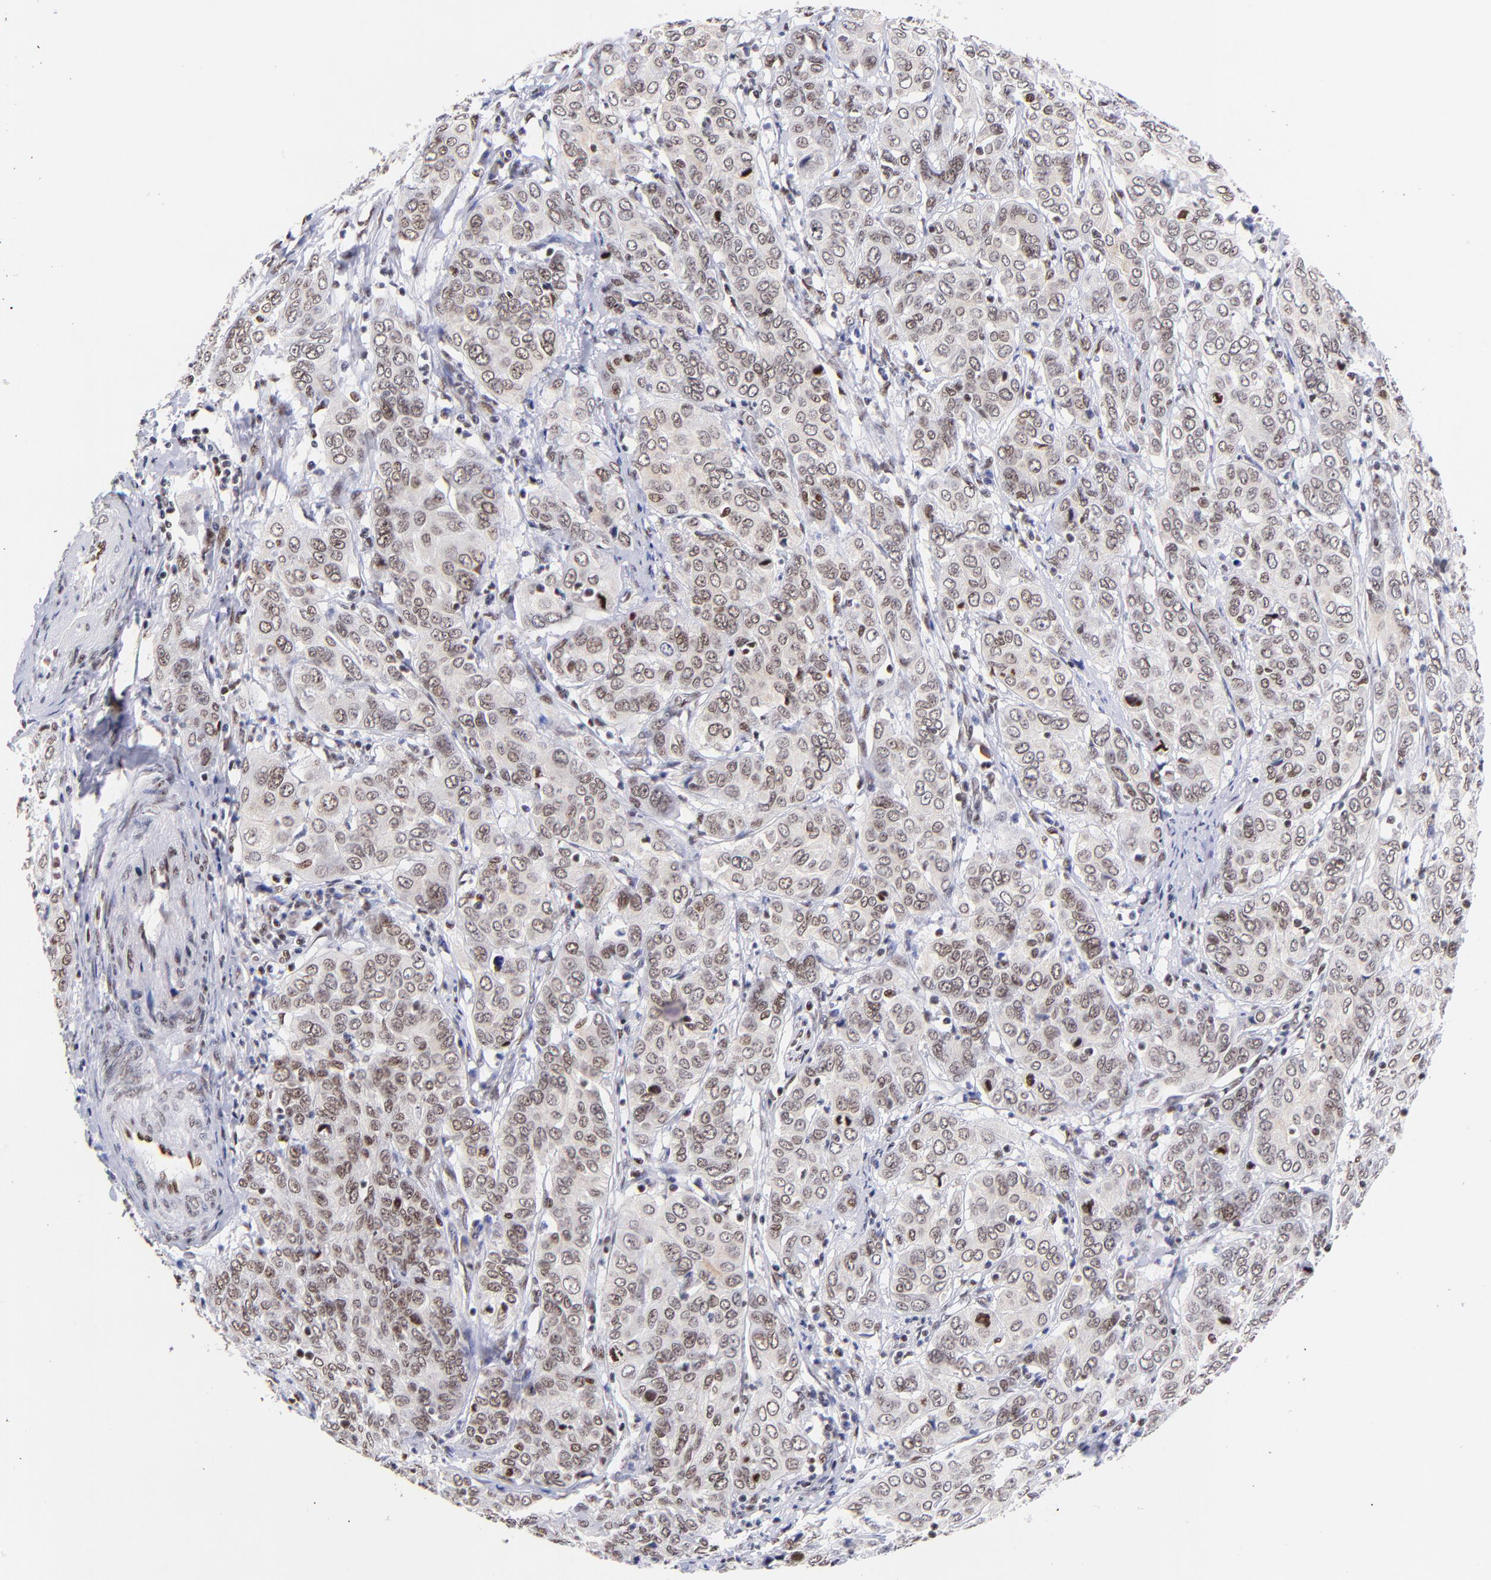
{"staining": {"intensity": "weak", "quantity": ">75%", "location": "nuclear"}, "tissue": "cervical cancer", "cell_type": "Tumor cells", "image_type": "cancer", "snomed": [{"axis": "morphology", "description": "Squamous cell carcinoma, NOS"}, {"axis": "topography", "description": "Cervix"}], "caption": "Weak nuclear positivity is appreciated in about >75% of tumor cells in cervical squamous cell carcinoma.", "gene": "MIDEAS", "patient": {"sex": "female", "age": 38}}